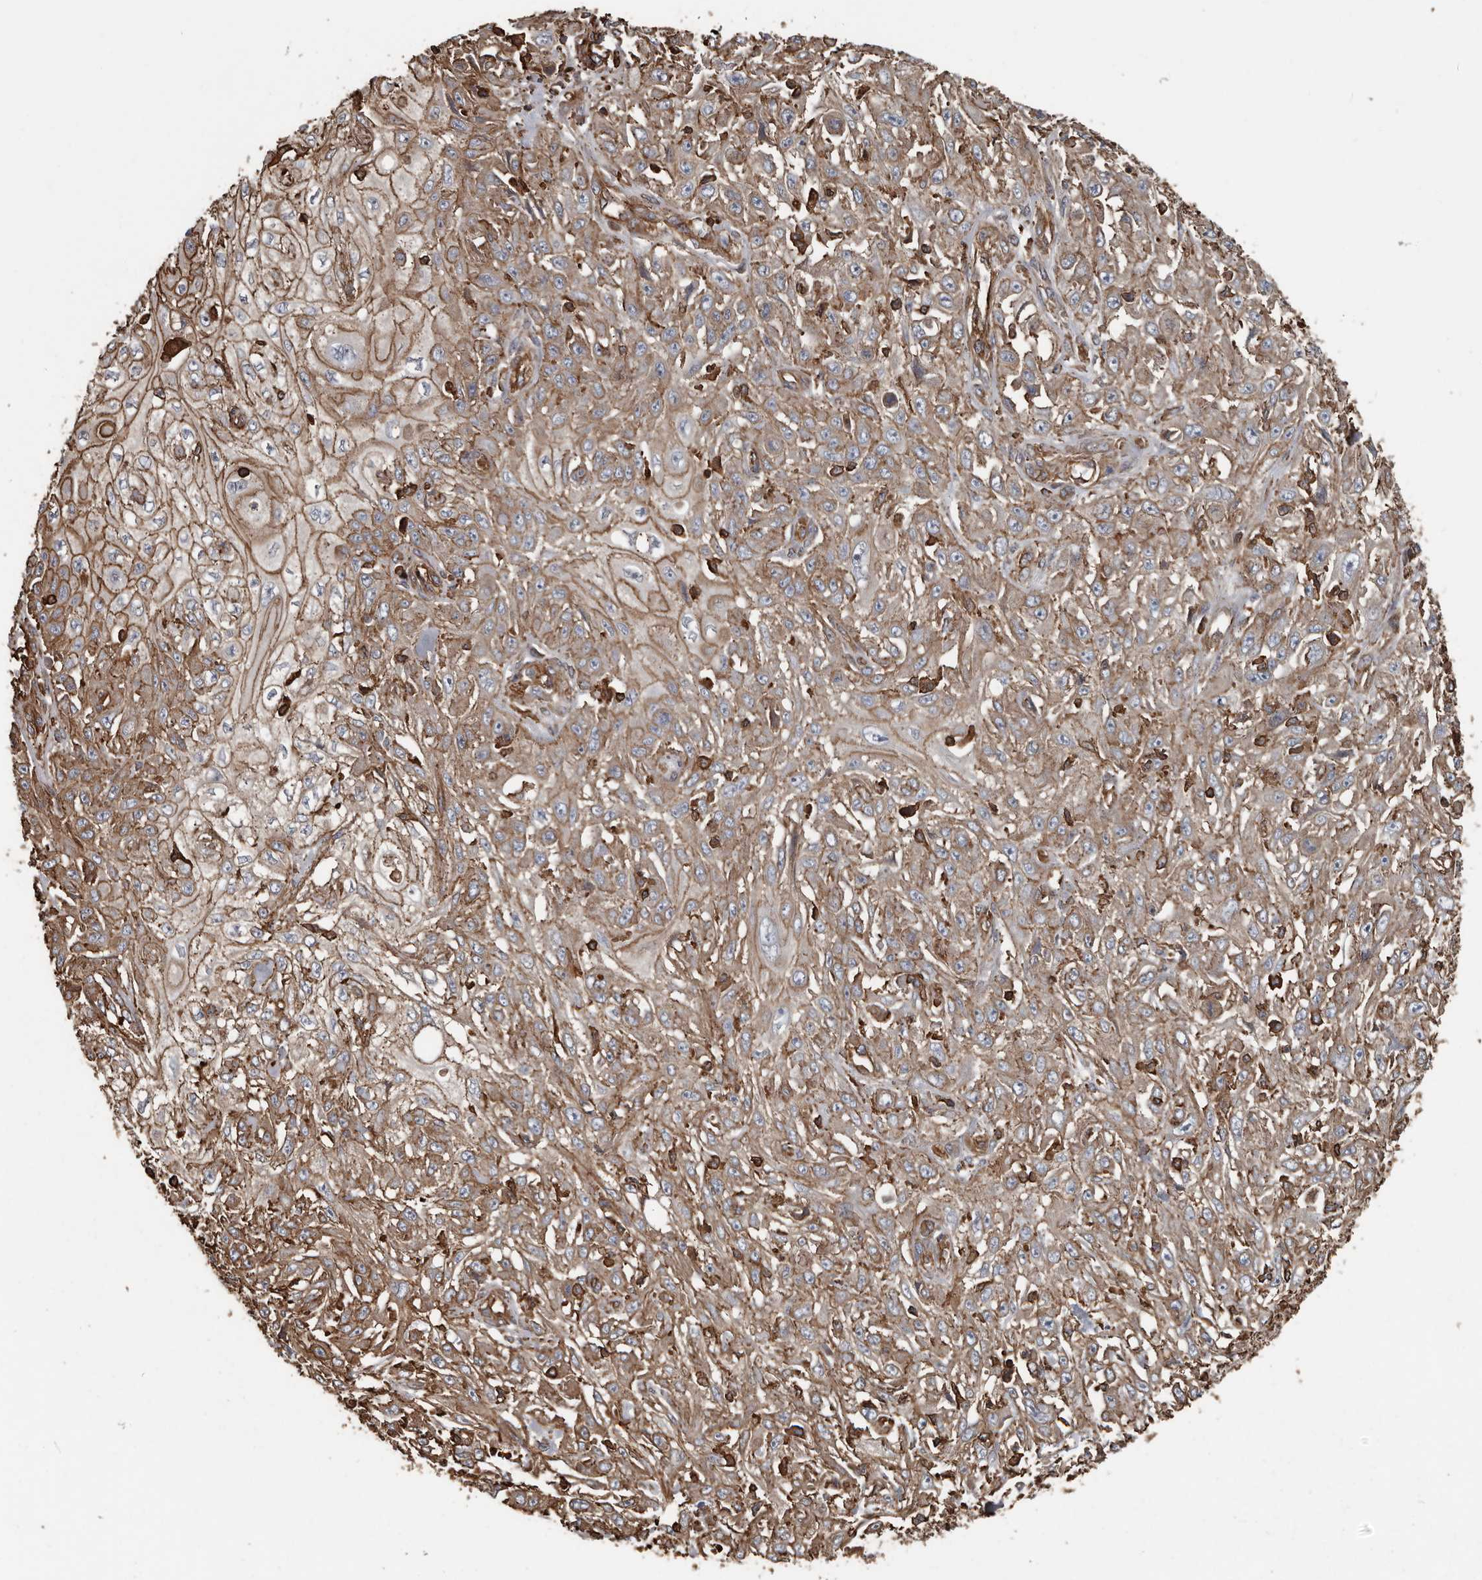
{"staining": {"intensity": "moderate", "quantity": ">75%", "location": "cytoplasmic/membranous"}, "tissue": "skin cancer", "cell_type": "Tumor cells", "image_type": "cancer", "snomed": [{"axis": "morphology", "description": "Squamous cell carcinoma, NOS"}, {"axis": "morphology", "description": "Squamous cell carcinoma, metastatic, NOS"}, {"axis": "topography", "description": "Skin"}, {"axis": "topography", "description": "Lymph node"}], "caption": "Skin cancer (metastatic squamous cell carcinoma) was stained to show a protein in brown. There is medium levels of moderate cytoplasmic/membranous staining in approximately >75% of tumor cells. (DAB IHC with brightfield microscopy, high magnification).", "gene": "DENND6B", "patient": {"sex": "male", "age": 75}}